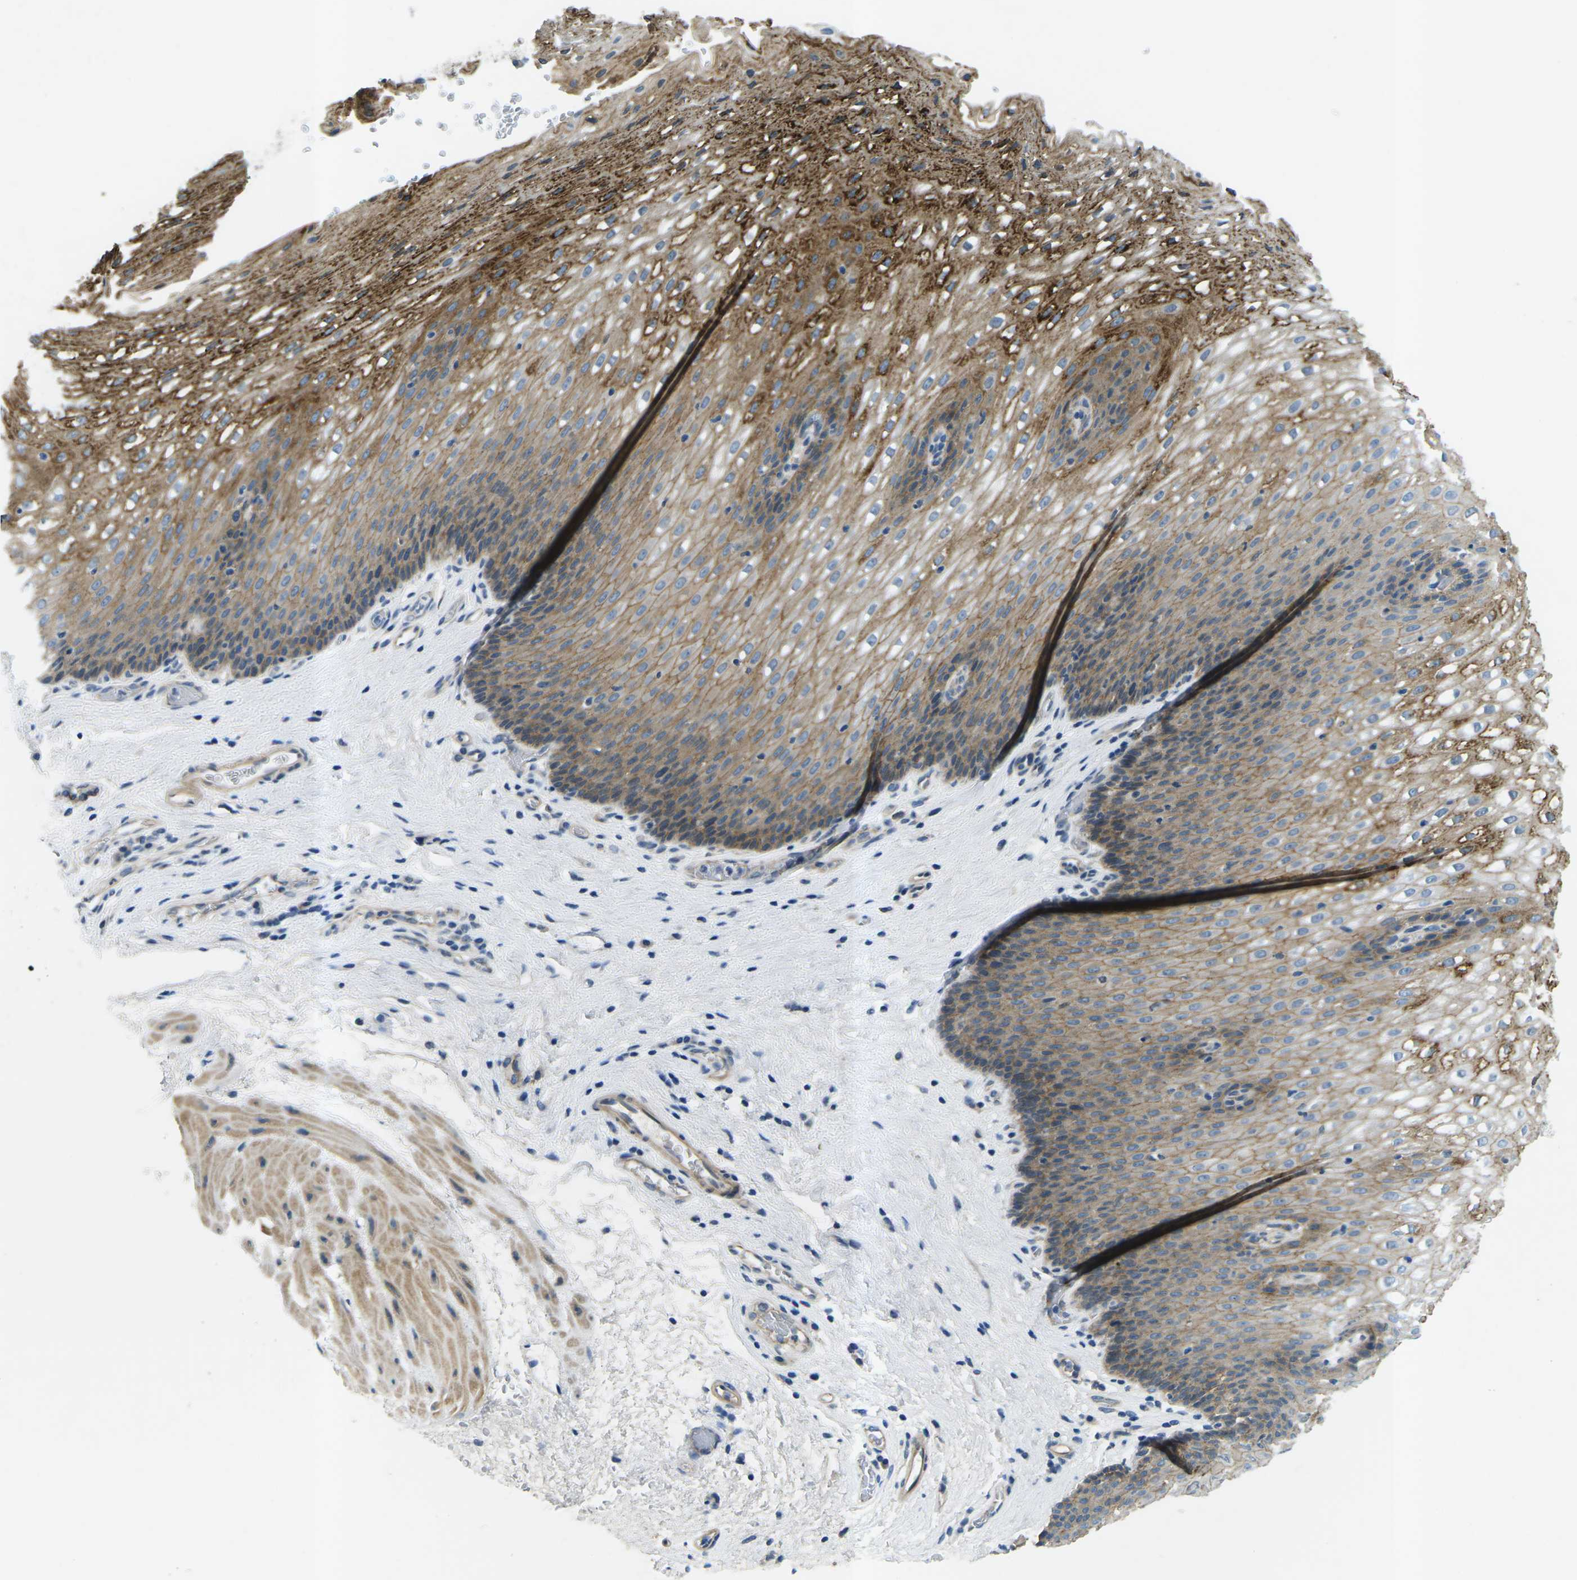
{"staining": {"intensity": "moderate", "quantity": "25%-75%", "location": "cytoplasmic/membranous"}, "tissue": "esophagus", "cell_type": "Squamous epithelial cells", "image_type": "normal", "snomed": [{"axis": "morphology", "description": "Normal tissue, NOS"}, {"axis": "topography", "description": "Esophagus"}], "caption": "Immunohistochemical staining of normal esophagus displays moderate cytoplasmic/membranous protein staining in approximately 25%-75% of squamous epithelial cells.", "gene": "CTNND1", "patient": {"sex": "male", "age": 48}}